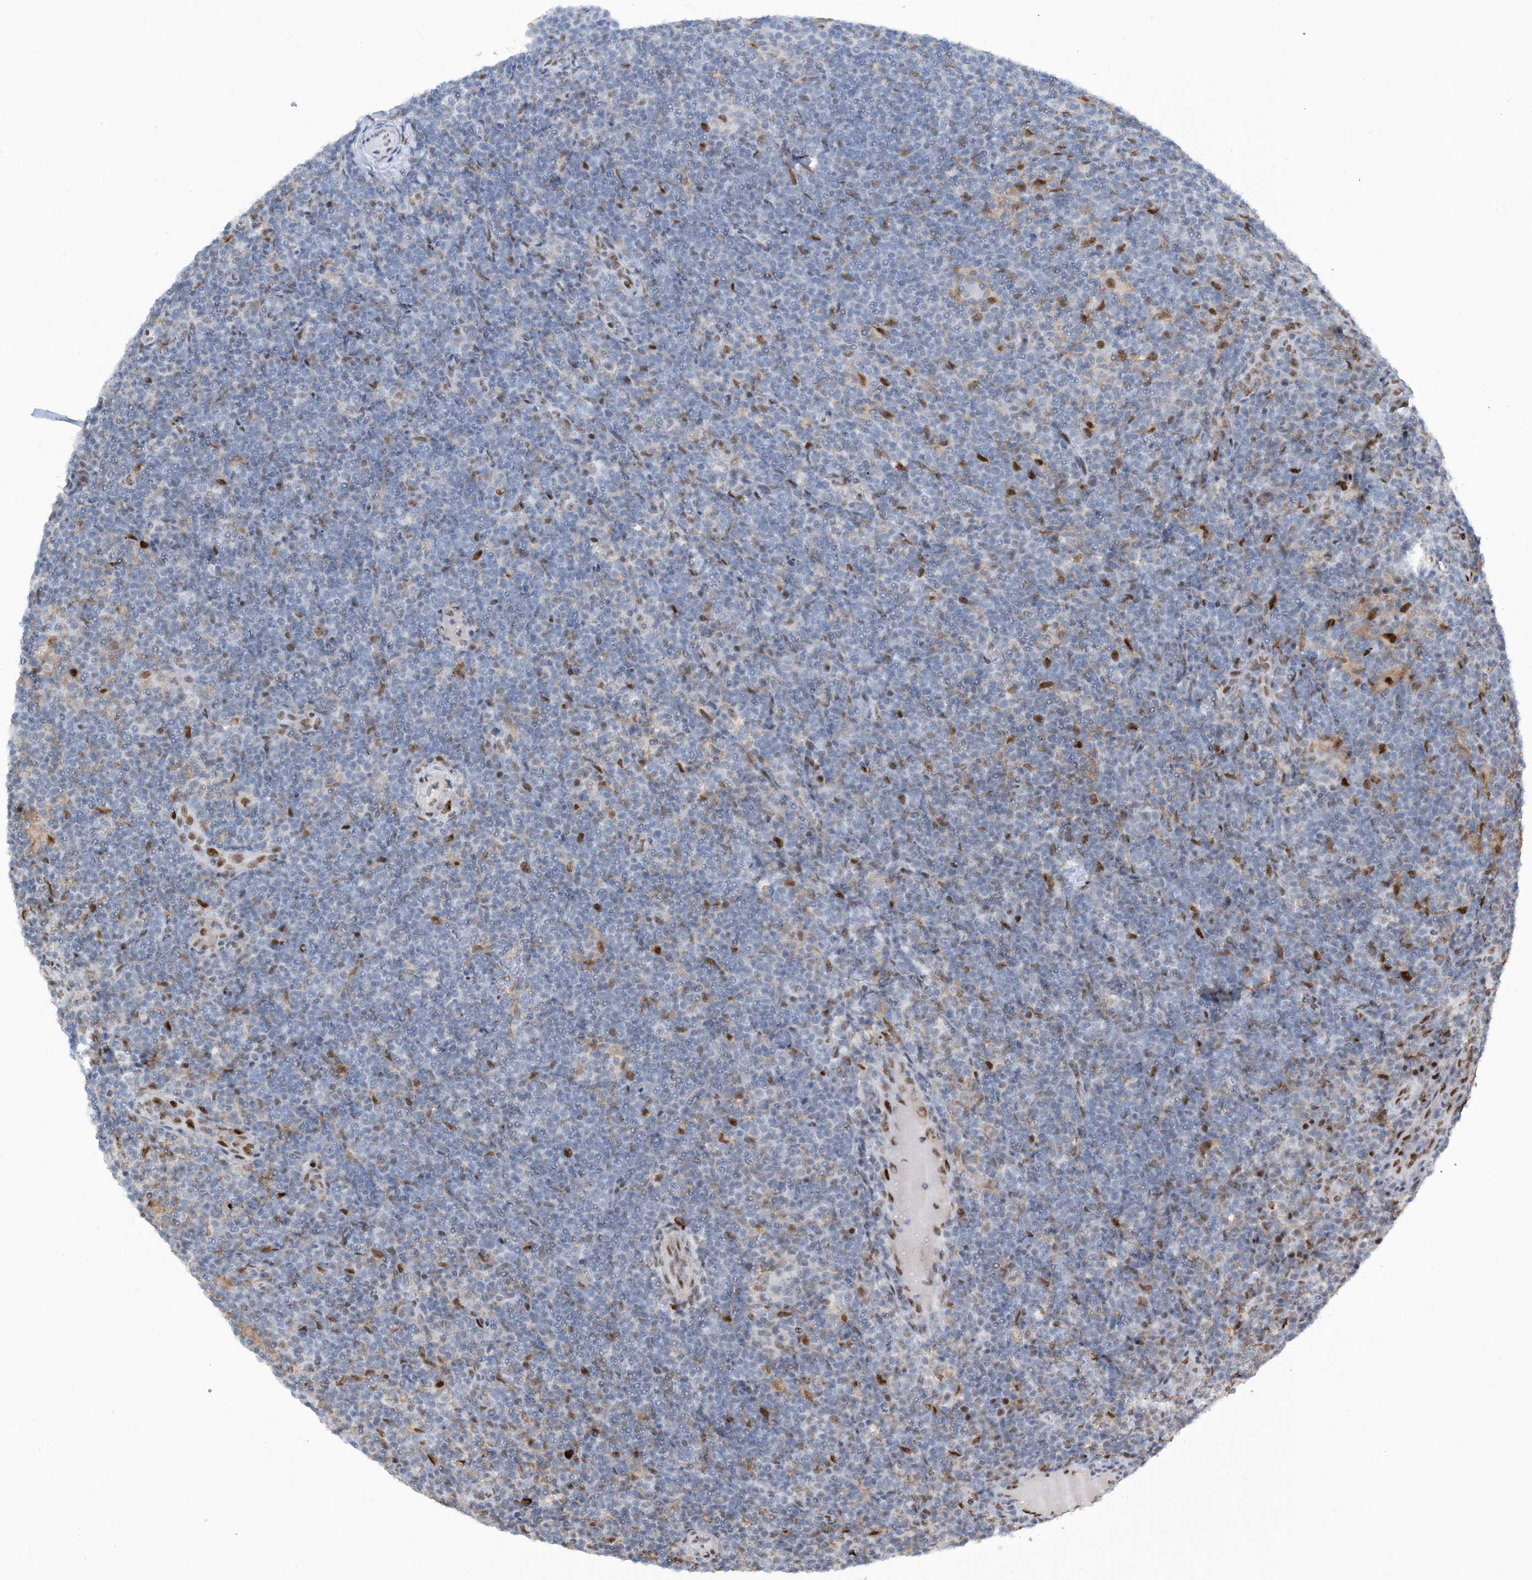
{"staining": {"intensity": "negative", "quantity": "none", "location": "none"}, "tissue": "lymphoma", "cell_type": "Tumor cells", "image_type": "cancer", "snomed": [{"axis": "morphology", "description": "Hodgkin's disease, NOS"}, {"axis": "topography", "description": "Lymph node"}], "caption": "Tumor cells show no significant staining in lymphoma. (DAB IHC, high magnification).", "gene": "HEMK1", "patient": {"sex": "female", "age": 57}}